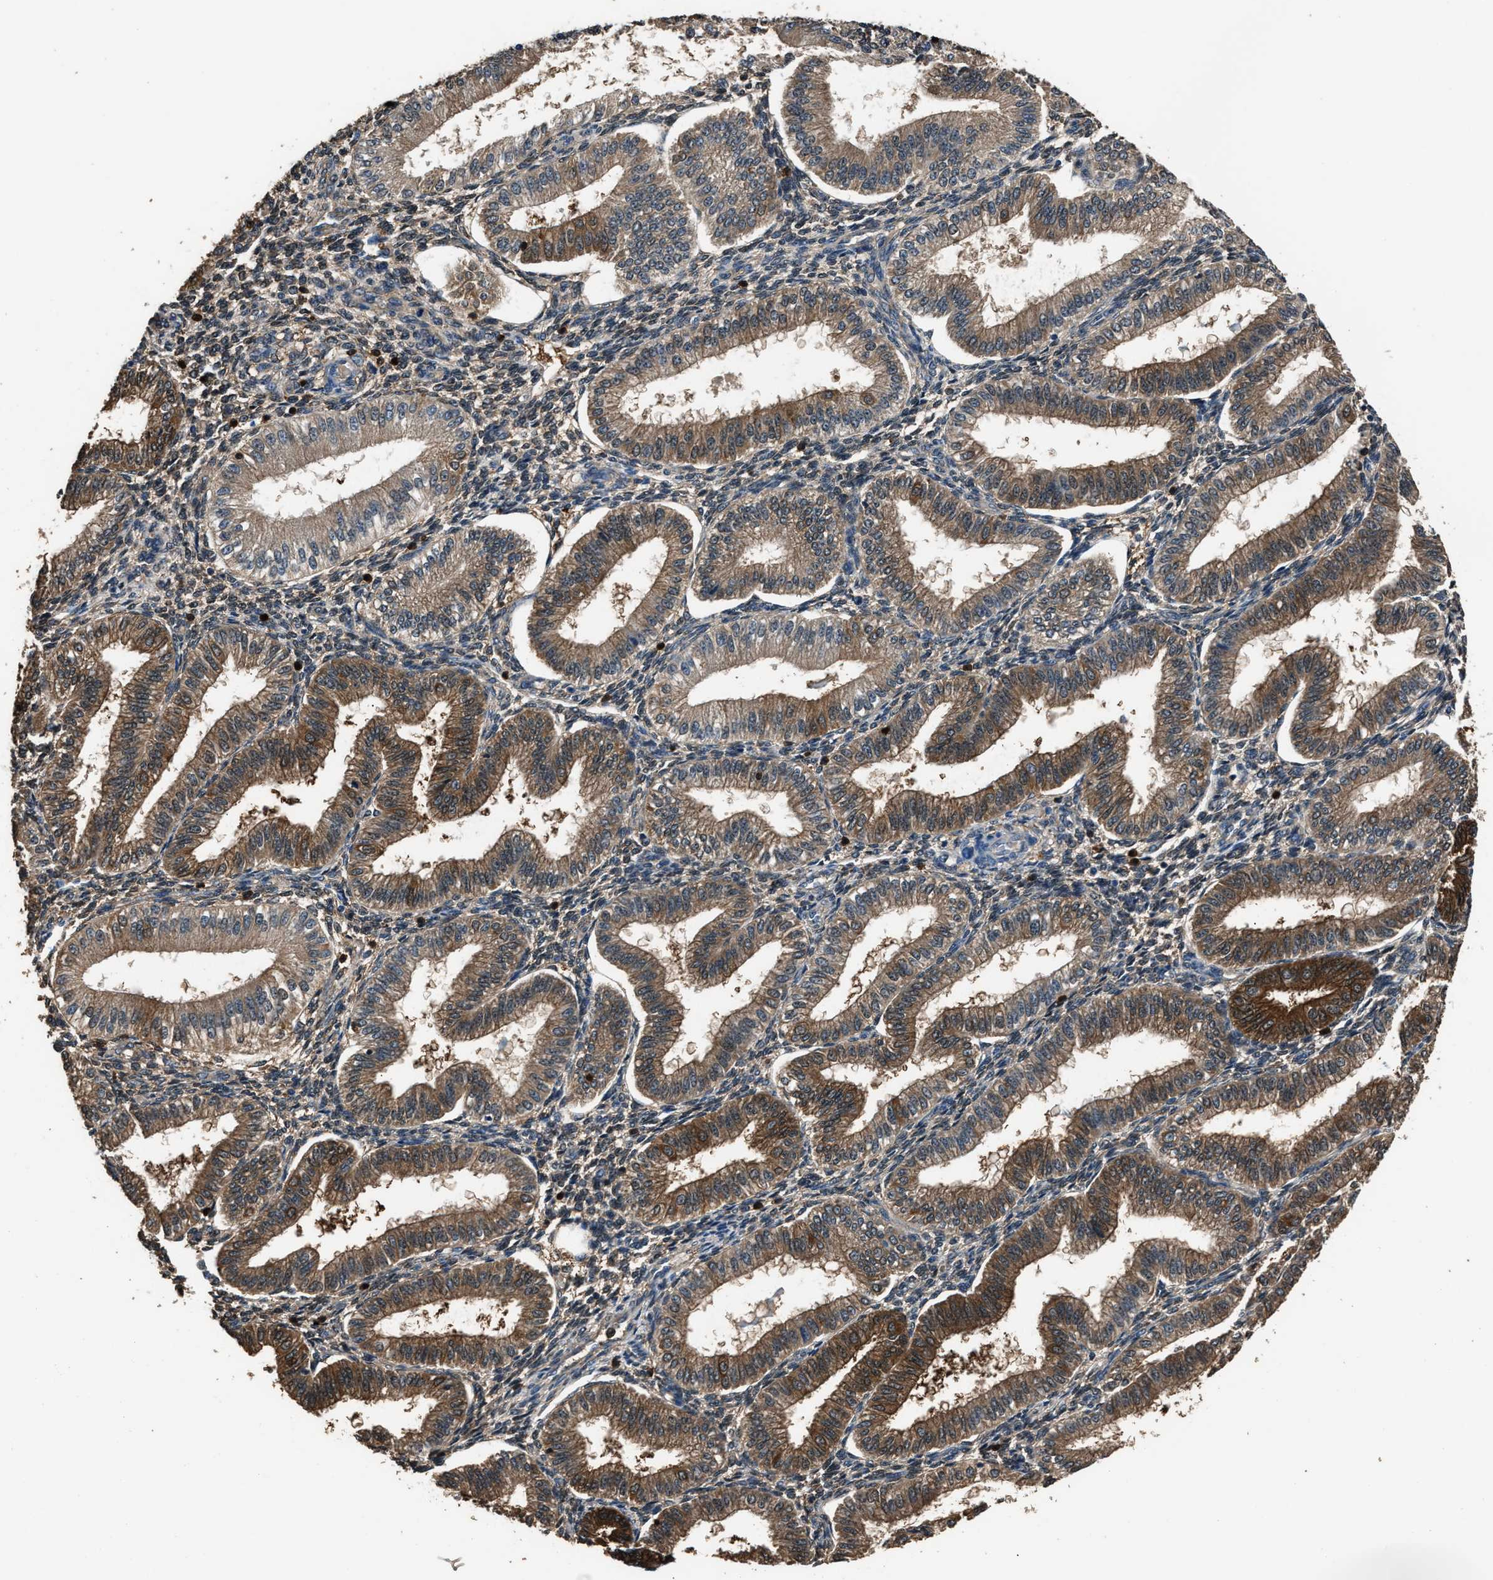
{"staining": {"intensity": "moderate", "quantity": "25%-75%", "location": "cytoplasmic/membranous"}, "tissue": "endometrium", "cell_type": "Cells in endometrial stroma", "image_type": "normal", "snomed": [{"axis": "morphology", "description": "Normal tissue, NOS"}, {"axis": "topography", "description": "Endometrium"}], "caption": "Immunohistochemistry (IHC) image of normal human endometrium stained for a protein (brown), which demonstrates medium levels of moderate cytoplasmic/membranous staining in approximately 25%-75% of cells in endometrial stroma.", "gene": "GSTP1", "patient": {"sex": "female", "age": 39}}